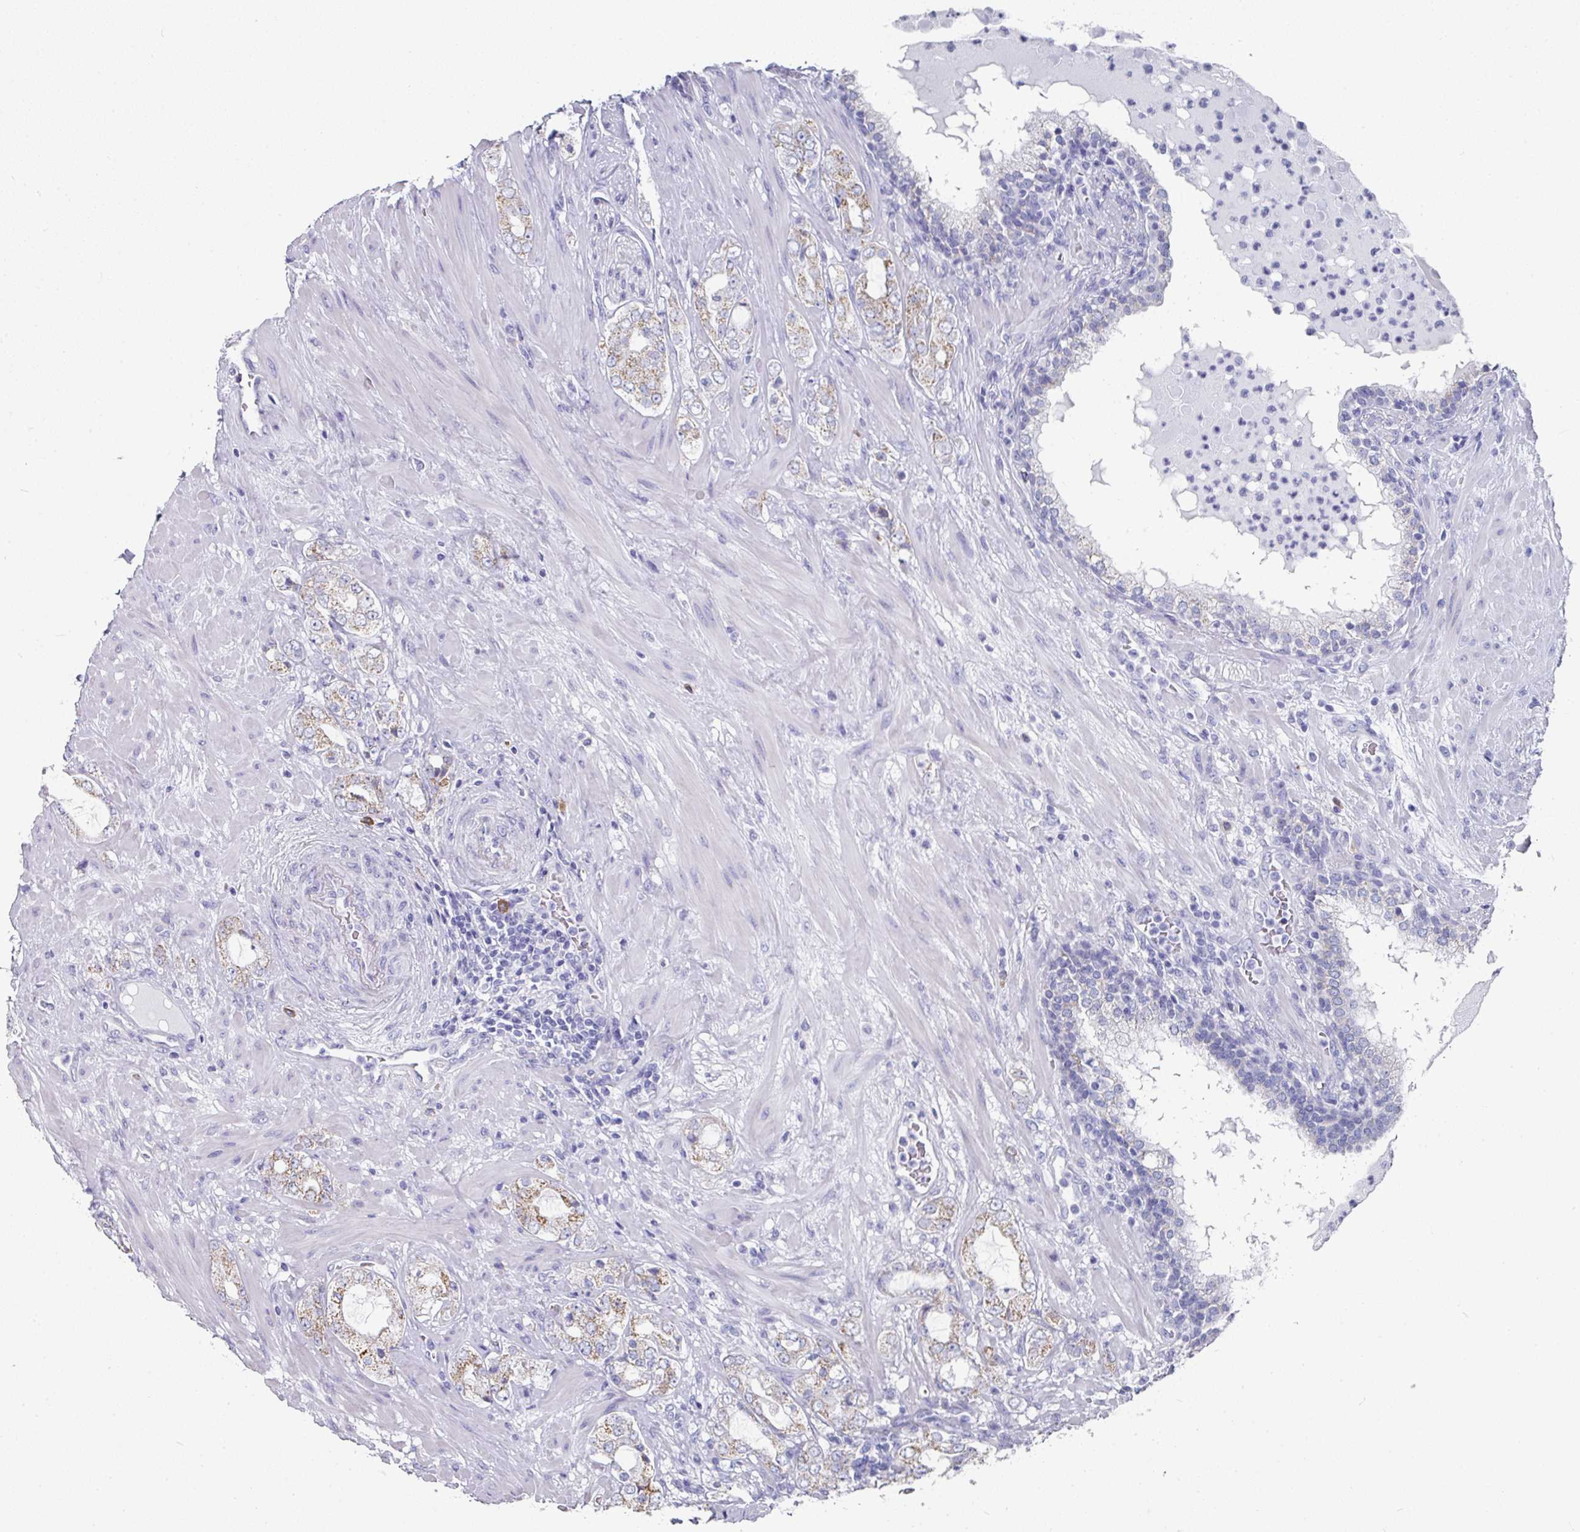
{"staining": {"intensity": "weak", "quantity": "25%-75%", "location": "cytoplasmic/membranous"}, "tissue": "prostate cancer", "cell_type": "Tumor cells", "image_type": "cancer", "snomed": [{"axis": "morphology", "description": "Adenocarcinoma, High grade"}, {"axis": "topography", "description": "Prostate"}], "caption": "Protein positivity by IHC exhibits weak cytoplasmic/membranous staining in about 25%-75% of tumor cells in adenocarcinoma (high-grade) (prostate). (DAB IHC, brown staining for protein, blue staining for nuclei).", "gene": "SETBP1", "patient": {"sex": "male", "age": 64}}